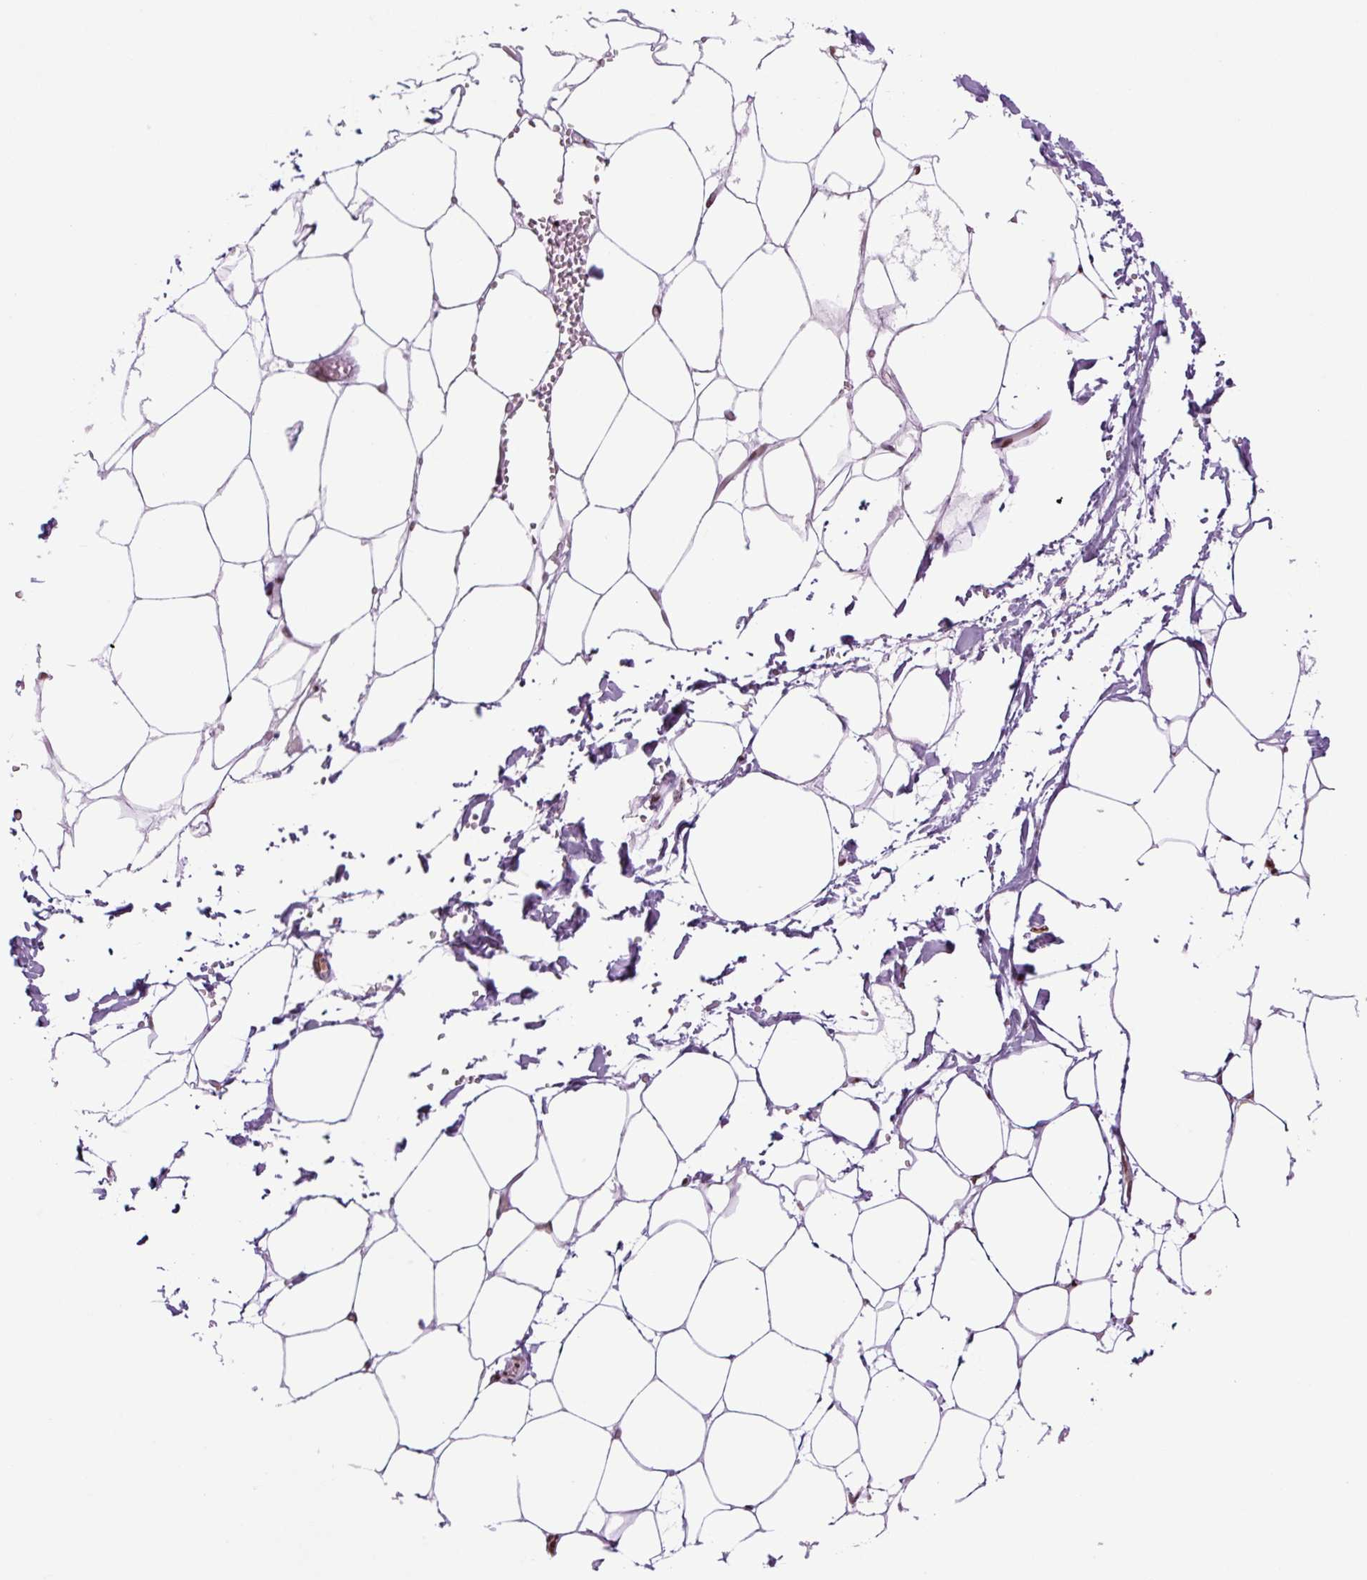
{"staining": {"intensity": "moderate", "quantity": ">75%", "location": "nuclear"}, "tissue": "adipose tissue", "cell_type": "Adipocytes", "image_type": "normal", "snomed": [{"axis": "morphology", "description": "Normal tissue, NOS"}, {"axis": "topography", "description": "Adipose tissue"}, {"axis": "topography", "description": "Vascular tissue"}, {"axis": "topography", "description": "Rectum"}, {"axis": "topography", "description": "Peripheral nerve tissue"}], "caption": "DAB immunohistochemical staining of unremarkable adipose tissue displays moderate nuclear protein positivity in approximately >75% of adipocytes.", "gene": "H1", "patient": {"sex": "female", "age": 69}}